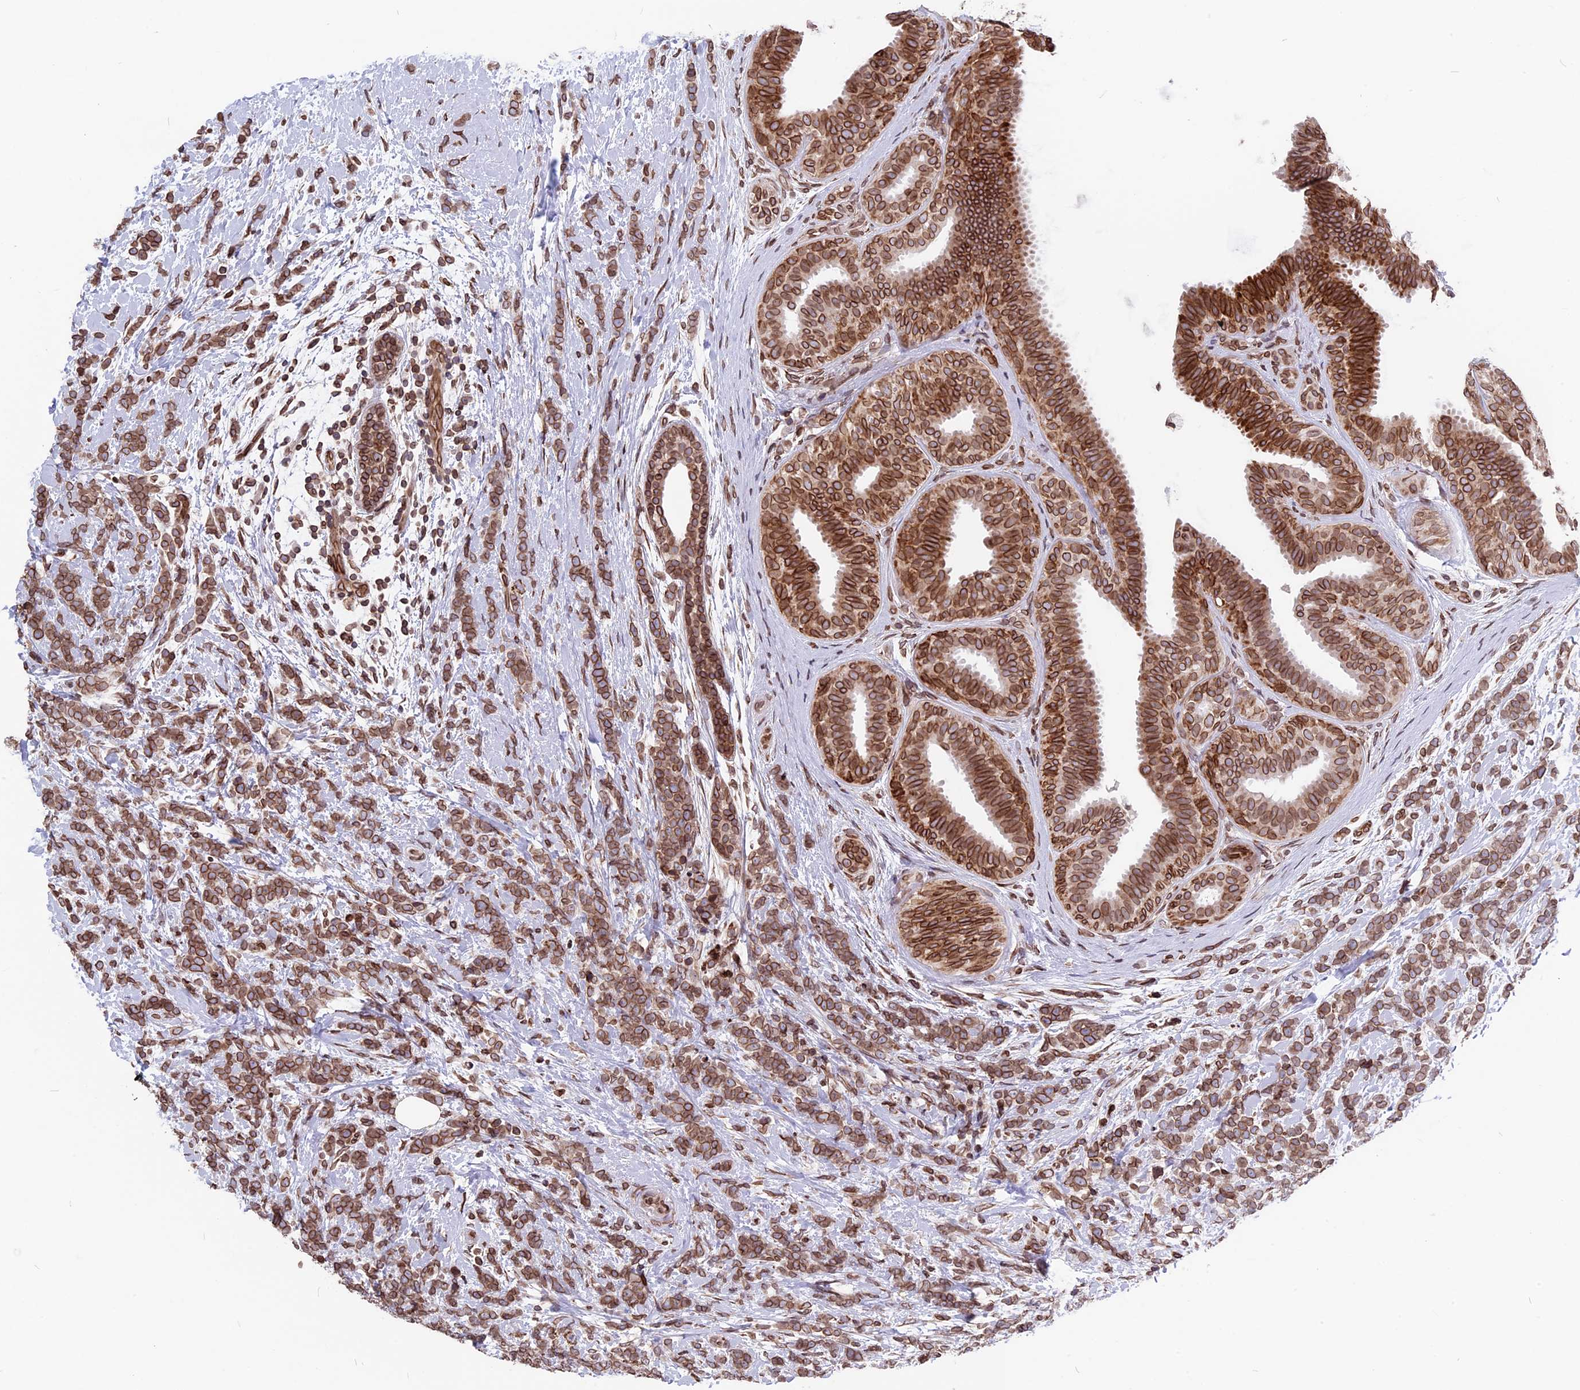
{"staining": {"intensity": "moderate", "quantity": ">75%", "location": "cytoplasmic/membranous,nuclear"}, "tissue": "breast cancer", "cell_type": "Tumor cells", "image_type": "cancer", "snomed": [{"axis": "morphology", "description": "Lobular carcinoma"}, {"axis": "topography", "description": "Breast"}], "caption": "High-power microscopy captured an immunohistochemistry micrograph of lobular carcinoma (breast), revealing moderate cytoplasmic/membranous and nuclear expression in about >75% of tumor cells.", "gene": "PTCHD4", "patient": {"sex": "female", "age": 58}}